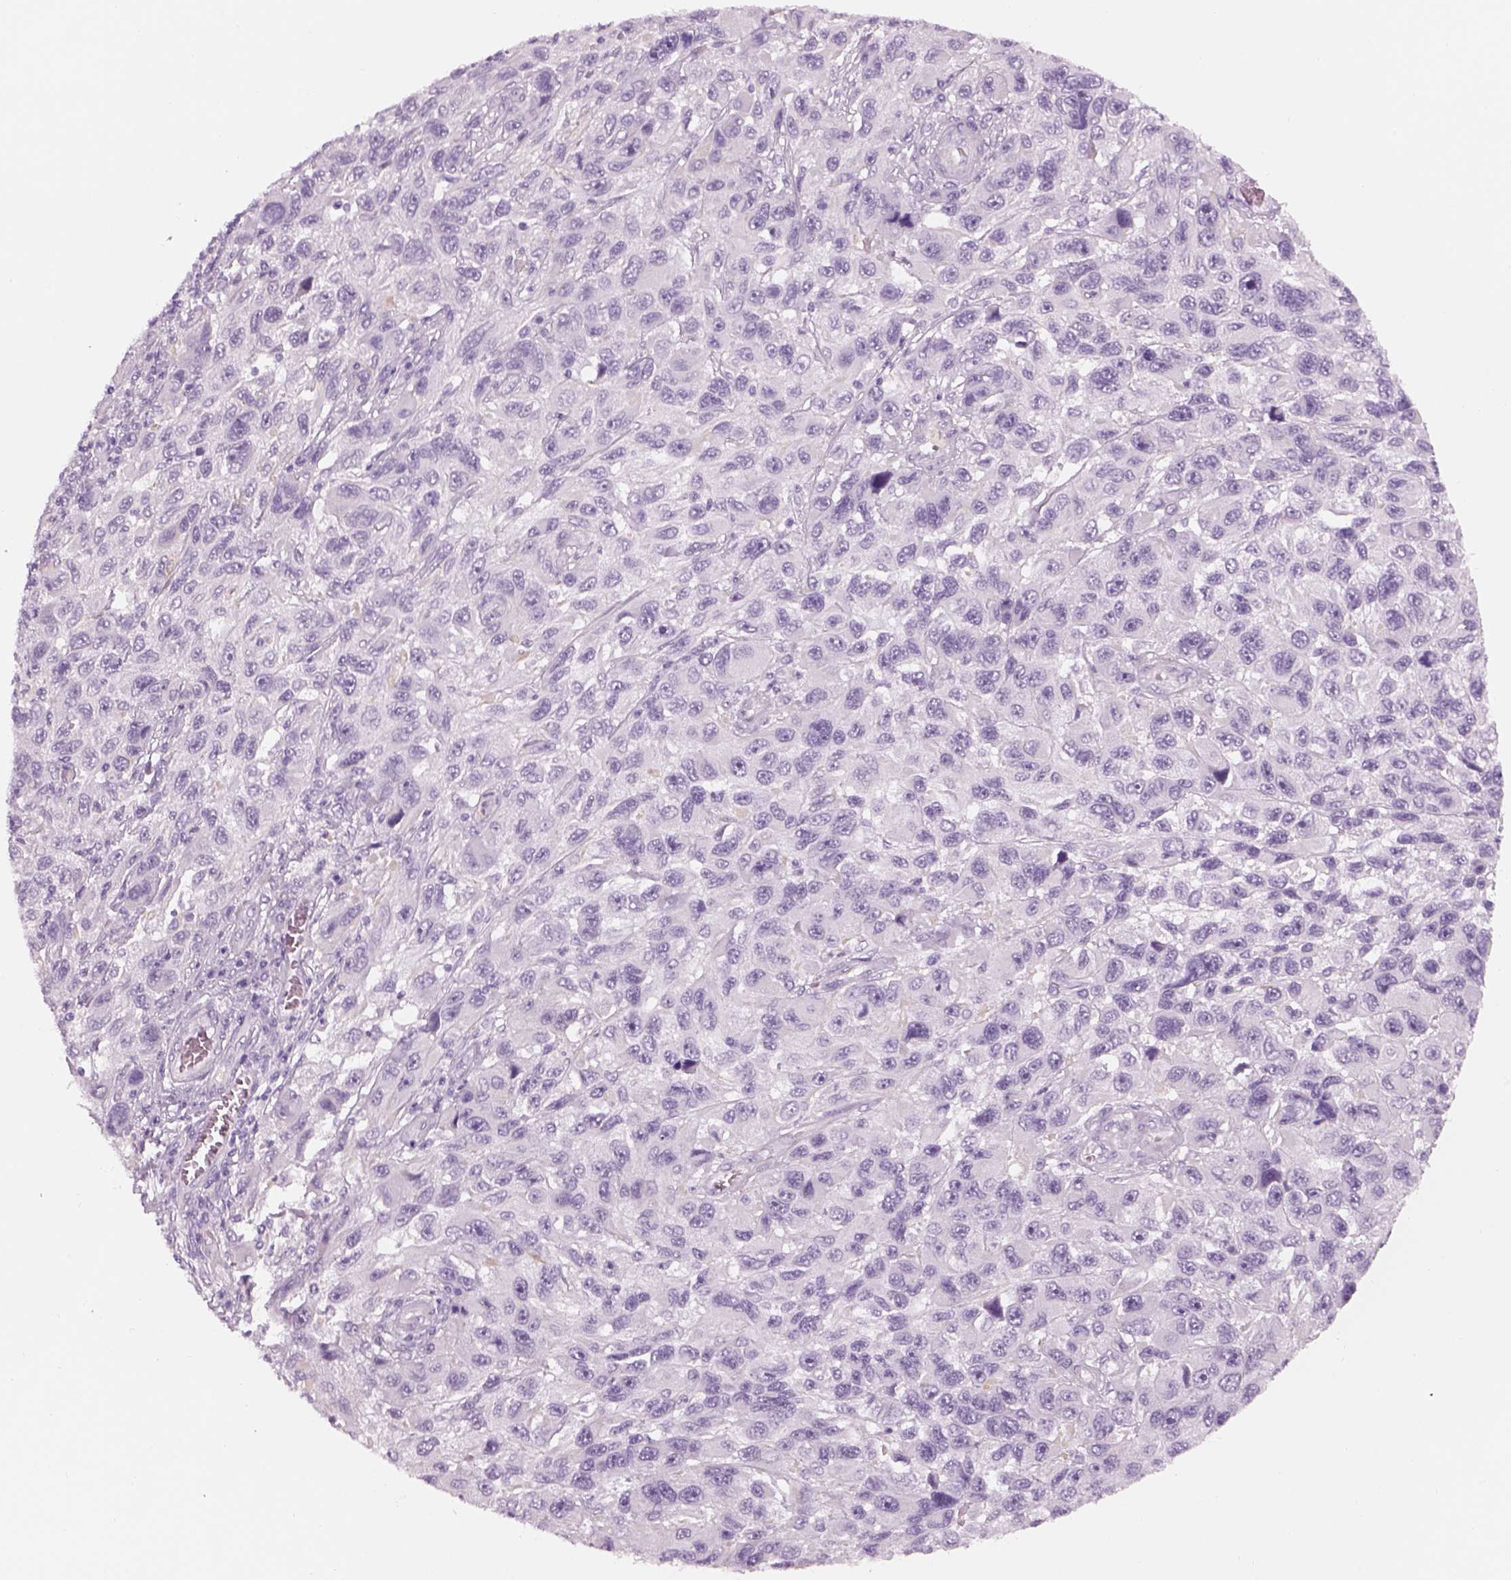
{"staining": {"intensity": "negative", "quantity": "none", "location": "none"}, "tissue": "melanoma", "cell_type": "Tumor cells", "image_type": "cancer", "snomed": [{"axis": "morphology", "description": "Malignant melanoma, NOS"}, {"axis": "topography", "description": "Skin"}], "caption": "DAB (3,3'-diaminobenzidine) immunohistochemical staining of human malignant melanoma shows no significant staining in tumor cells. (DAB immunohistochemistry (IHC), high magnification).", "gene": "GAS2L2", "patient": {"sex": "male", "age": 53}}